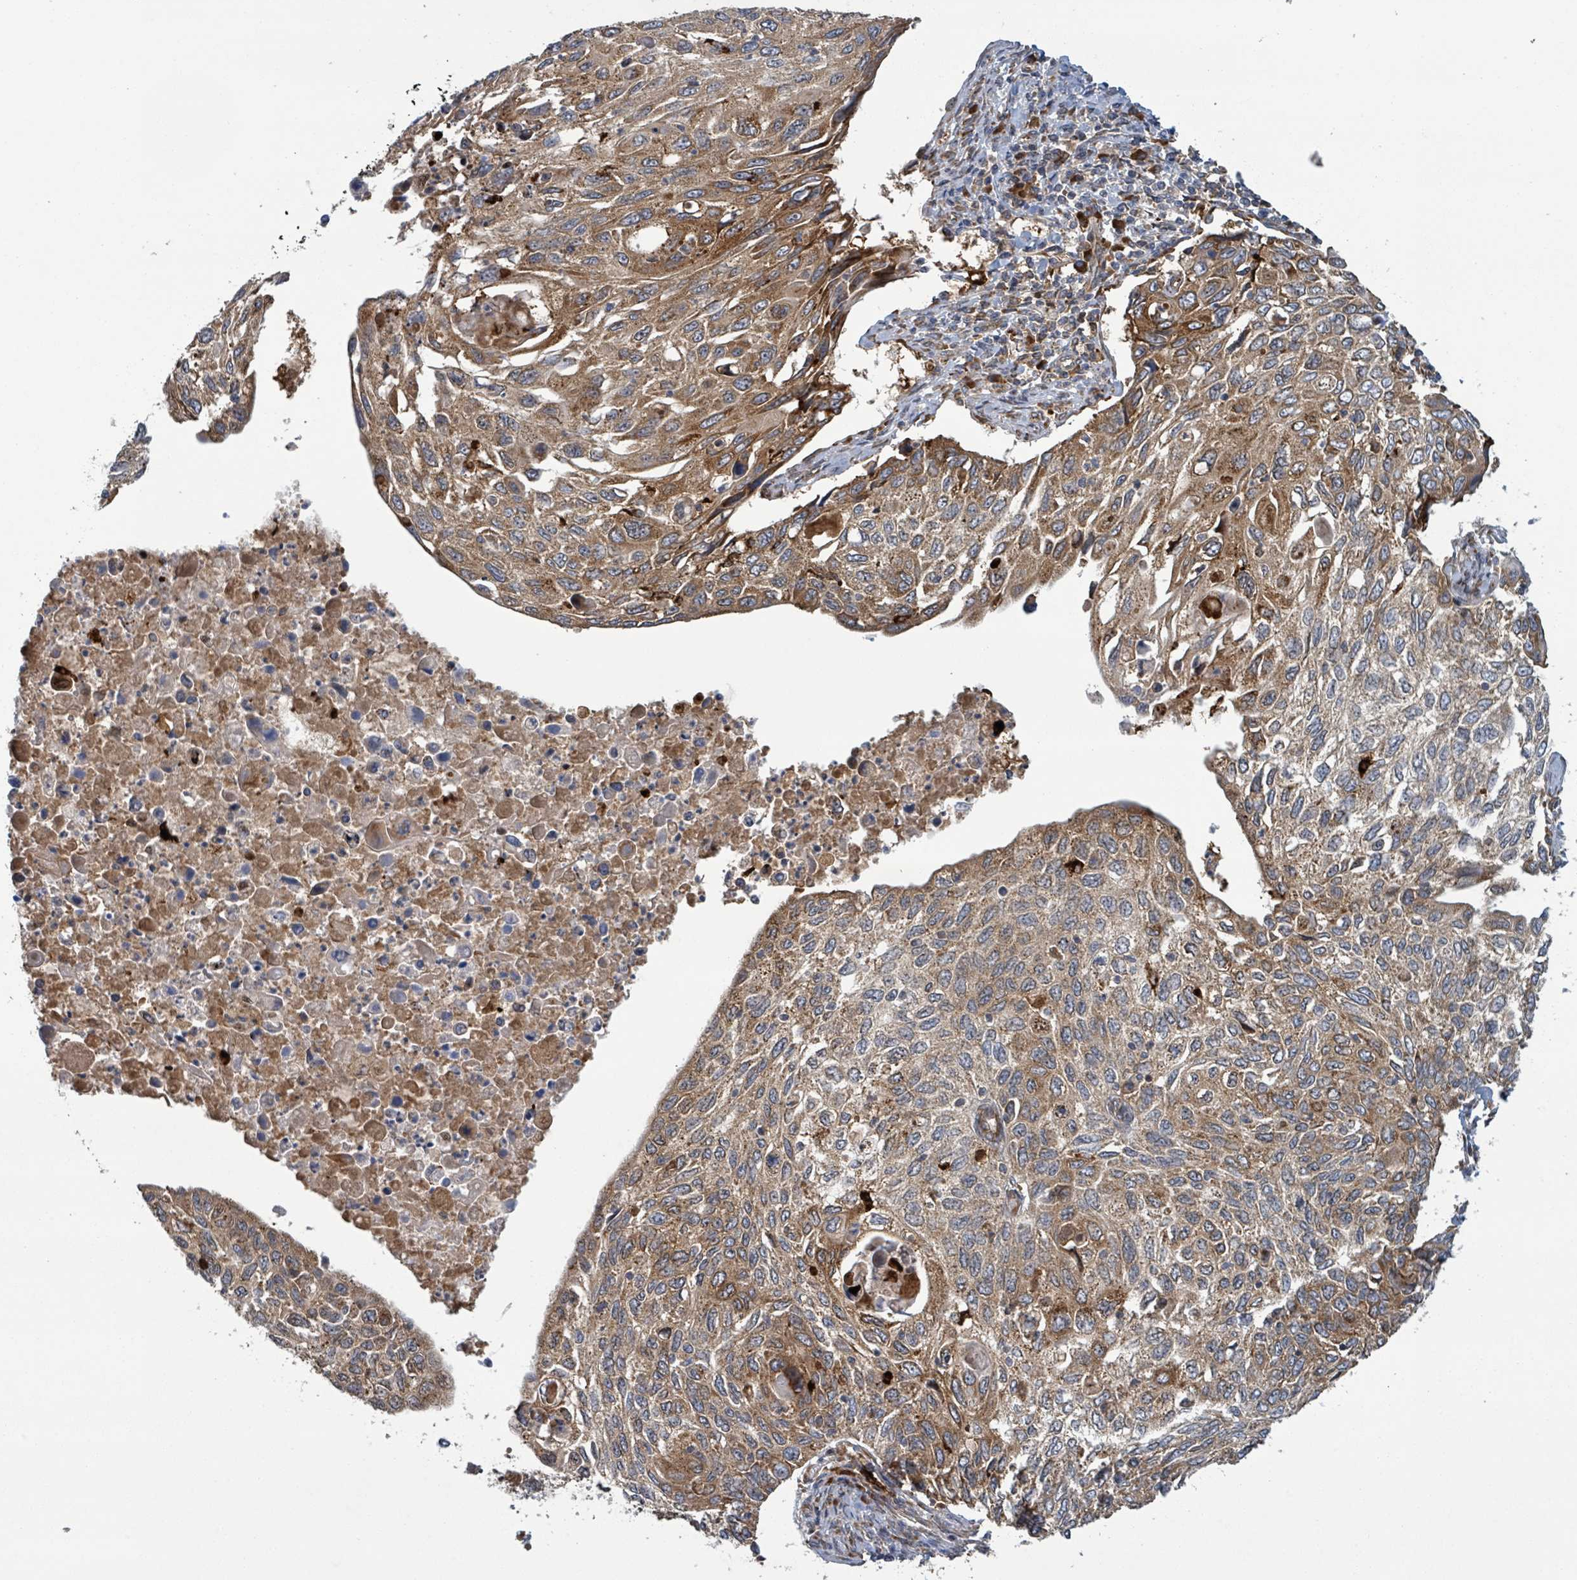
{"staining": {"intensity": "moderate", "quantity": ">75%", "location": "cytoplasmic/membranous"}, "tissue": "cervical cancer", "cell_type": "Tumor cells", "image_type": "cancer", "snomed": [{"axis": "morphology", "description": "Squamous cell carcinoma, NOS"}, {"axis": "topography", "description": "Cervix"}], "caption": "Tumor cells display medium levels of moderate cytoplasmic/membranous staining in about >75% of cells in human cervical squamous cell carcinoma.", "gene": "OR51E1", "patient": {"sex": "female", "age": 70}}